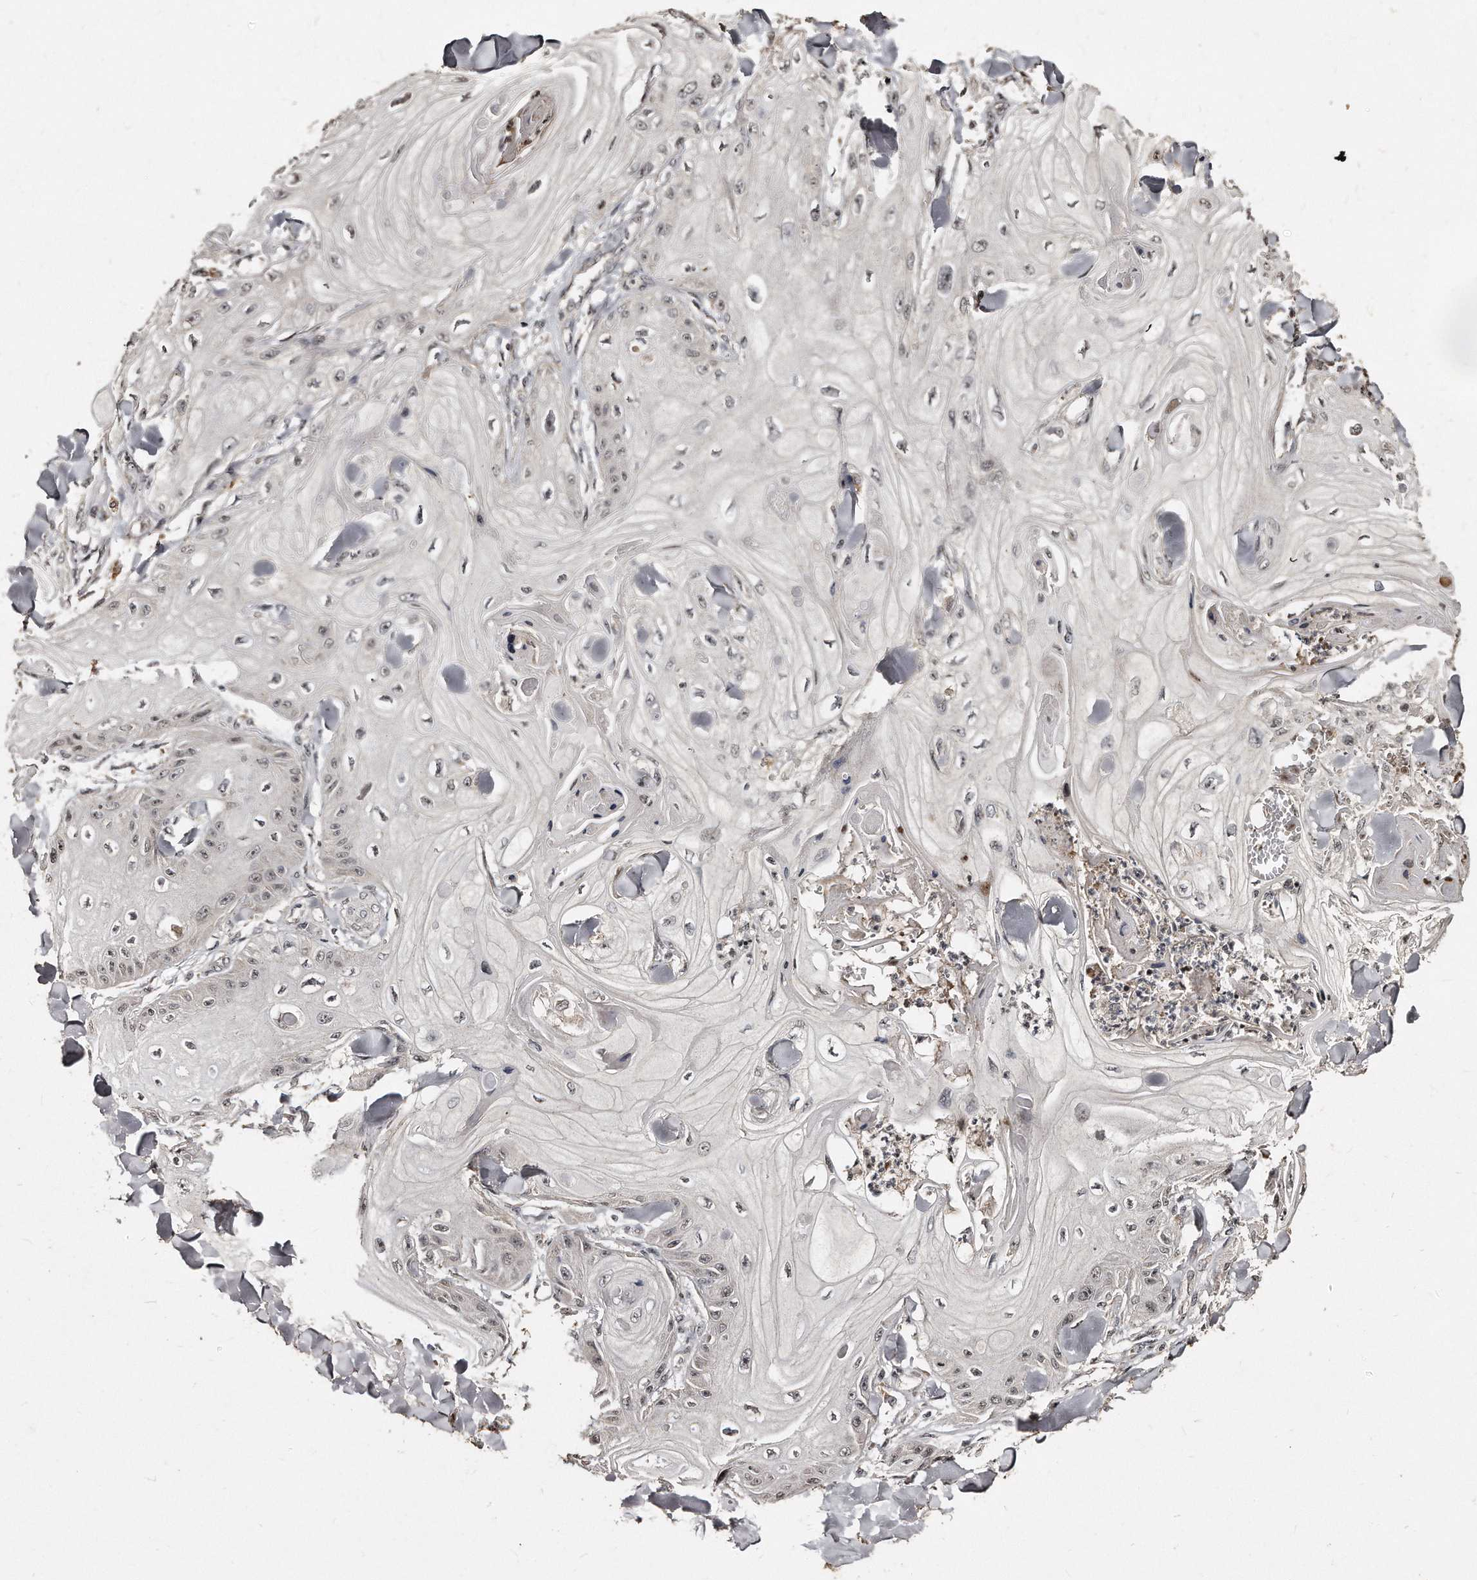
{"staining": {"intensity": "weak", "quantity": "<25%", "location": "nuclear"}, "tissue": "skin cancer", "cell_type": "Tumor cells", "image_type": "cancer", "snomed": [{"axis": "morphology", "description": "Squamous cell carcinoma, NOS"}, {"axis": "topography", "description": "Skin"}], "caption": "Immunohistochemistry (IHC) image of human squamous cell carcinoma (skin) stained for a protein (brown), which exhibits no staining in tumor cells.", "gene": "TSHR", "patient": {"sex": "male", "age": 74}}